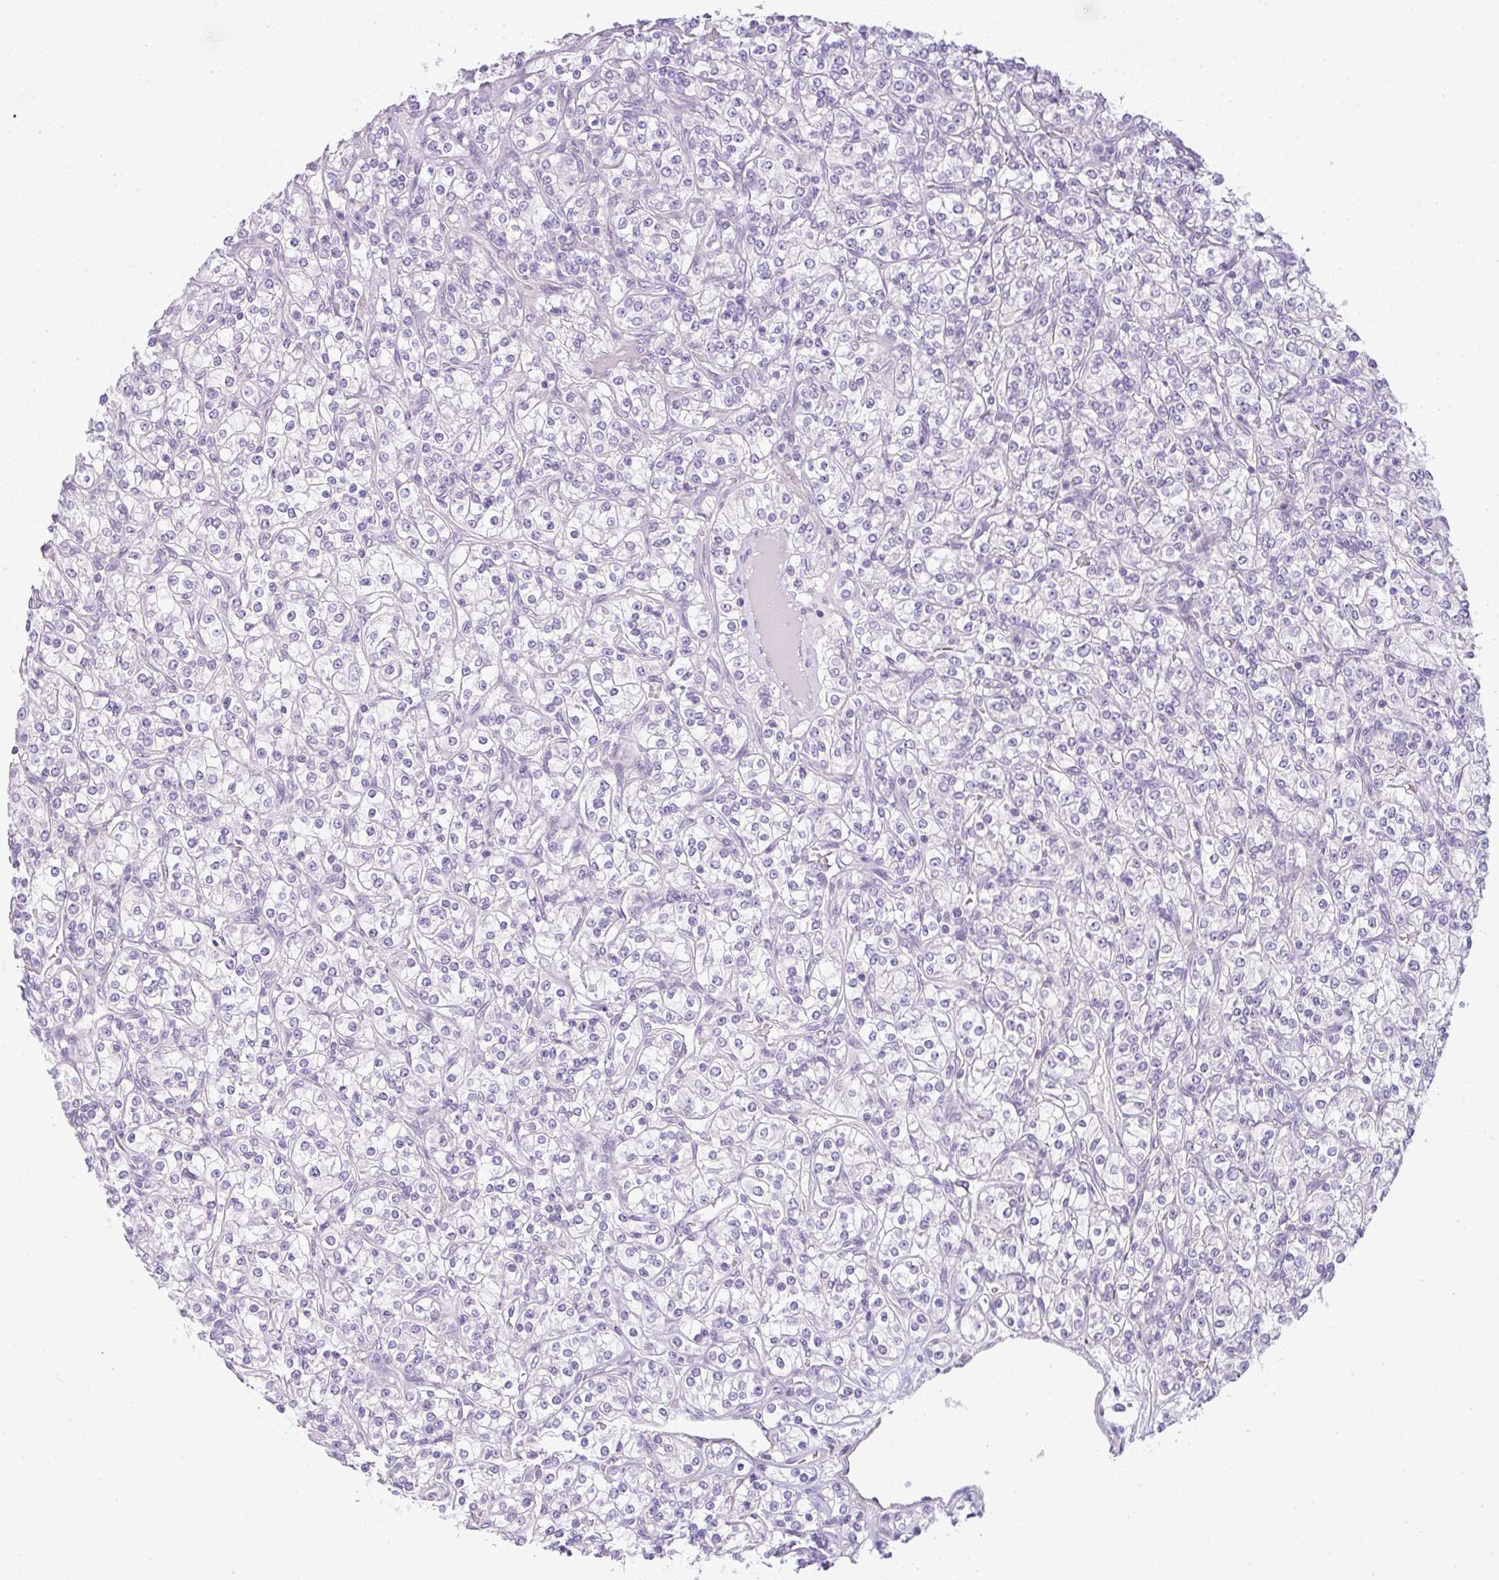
{"staining": {"intensity": "negative", "quantity": "none", "location": "none"}, "tissue": "renal cancer", "cell_type": "Tumor cells", "image_type": "cancer", "snomed": [{"axis": "morphology", "description": "Adenocarcinoma, NOS"}, {"axis": "topography", "description": "Kidney"}], "caption": "Renal adenocarcinoma stained for a protein using immunohistochemistry (IHC) displays no positivity tumor cells.", "gene": "LPAR4", "patient": {"sex": "male", "age": 77}}